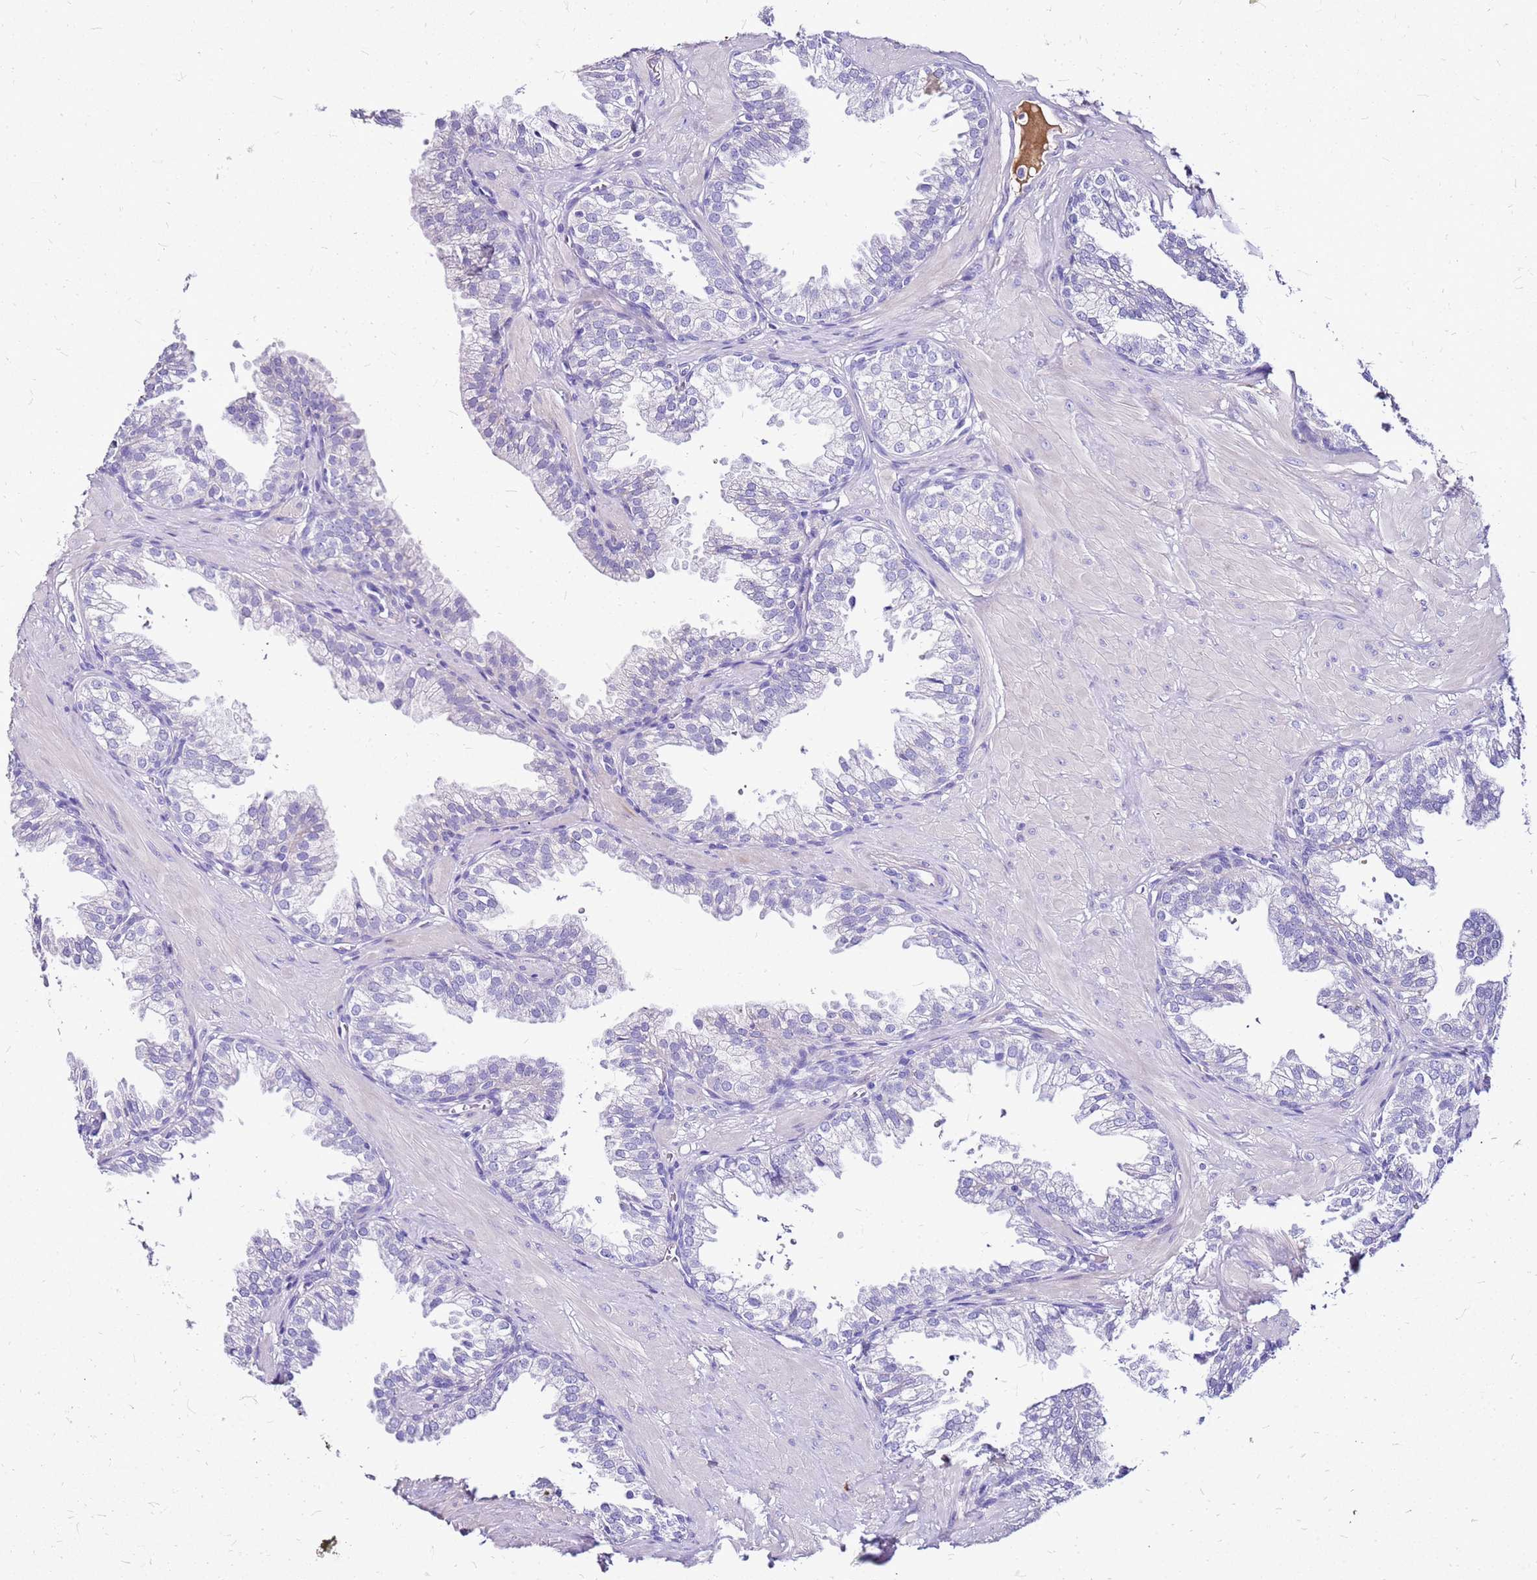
{"staining": {"intensity": "negative", "quantity": "none", "location": "none"}, "tissue": "prostate", "cell_type": "Glandular cells", "image_type": "normal", "snomed": [{"axis": "morphology", "description": "Normal tissue, NOS"}, {"axis": "topography", "description": "Prostate"}, {"axis": "topography", "description": "Peripheral nerve tissue"}], "caption": "This is an immunohistochemistry histopathology image of normal human prostate. There is no staining in glandular cells.", "gene": "DCDC2B", "patient": {"sex": "male", "age": 55}}